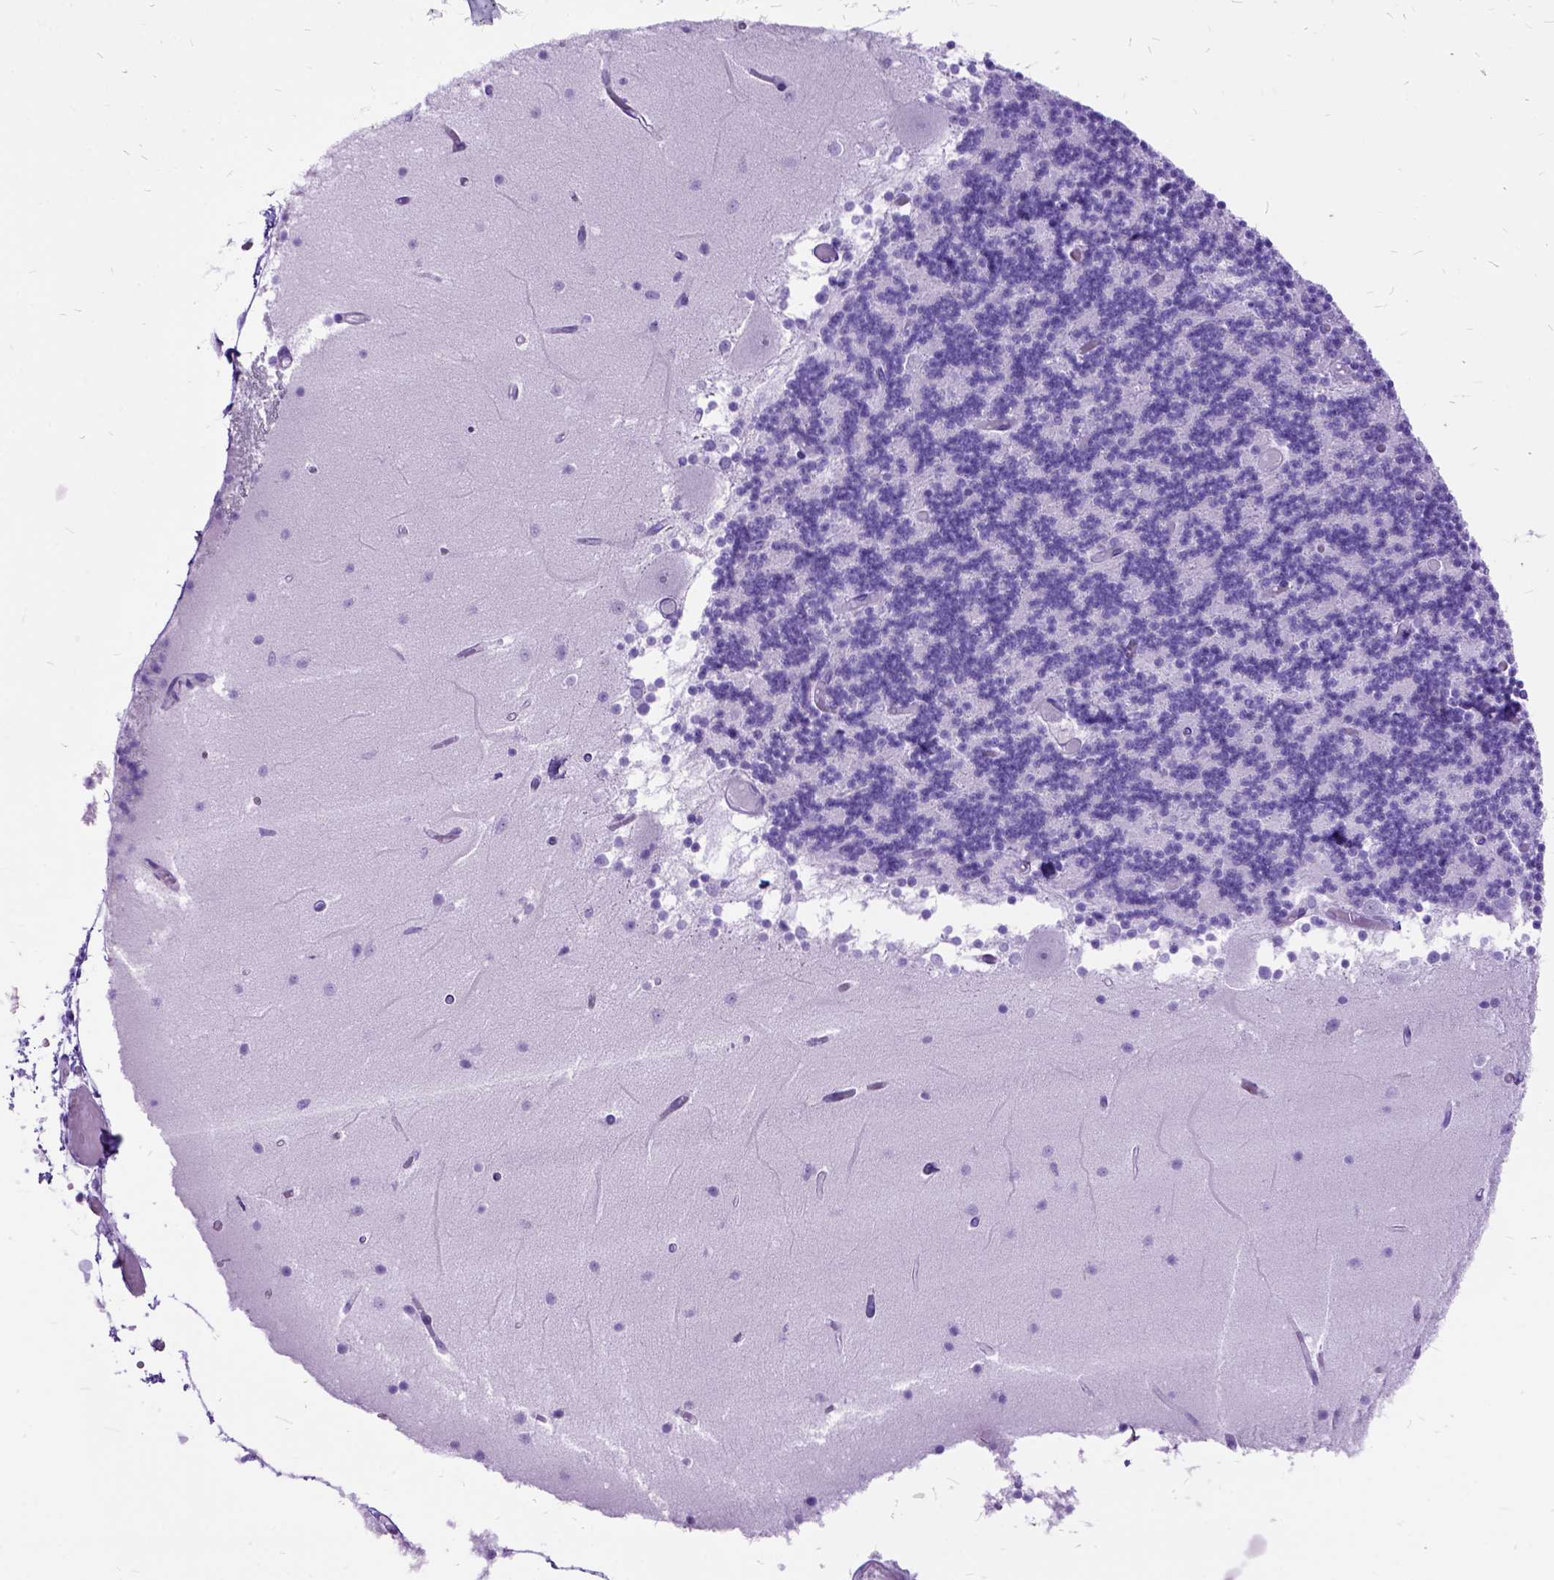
{"staining": {"intensity": "negative", "quantity": "none", "location": "none"}, "tissue": "cerebellum", "cell_type": "Cells in granular layer", "image_type": "normal", "snomed": [{"axis": "morphology", "description": "Normal tissue, NOS"}, {"axis": "topography", "description": "Cerebellum"}], "caption": "Immunohistochemistry (IHC) photomicrograph of normal cerebellum: cerebellum stained with DAB reveals no significant protein staining in cells in granular layer. The staining was performed using DAB (3,3'-diaminobenzidine) to visualize the protein expression in brown, while the nuclei were stained in blue with hematoxylin (Magnification: 20x).", "gene": "ARL9", "patient": {"sex": "female", "age": 28}}